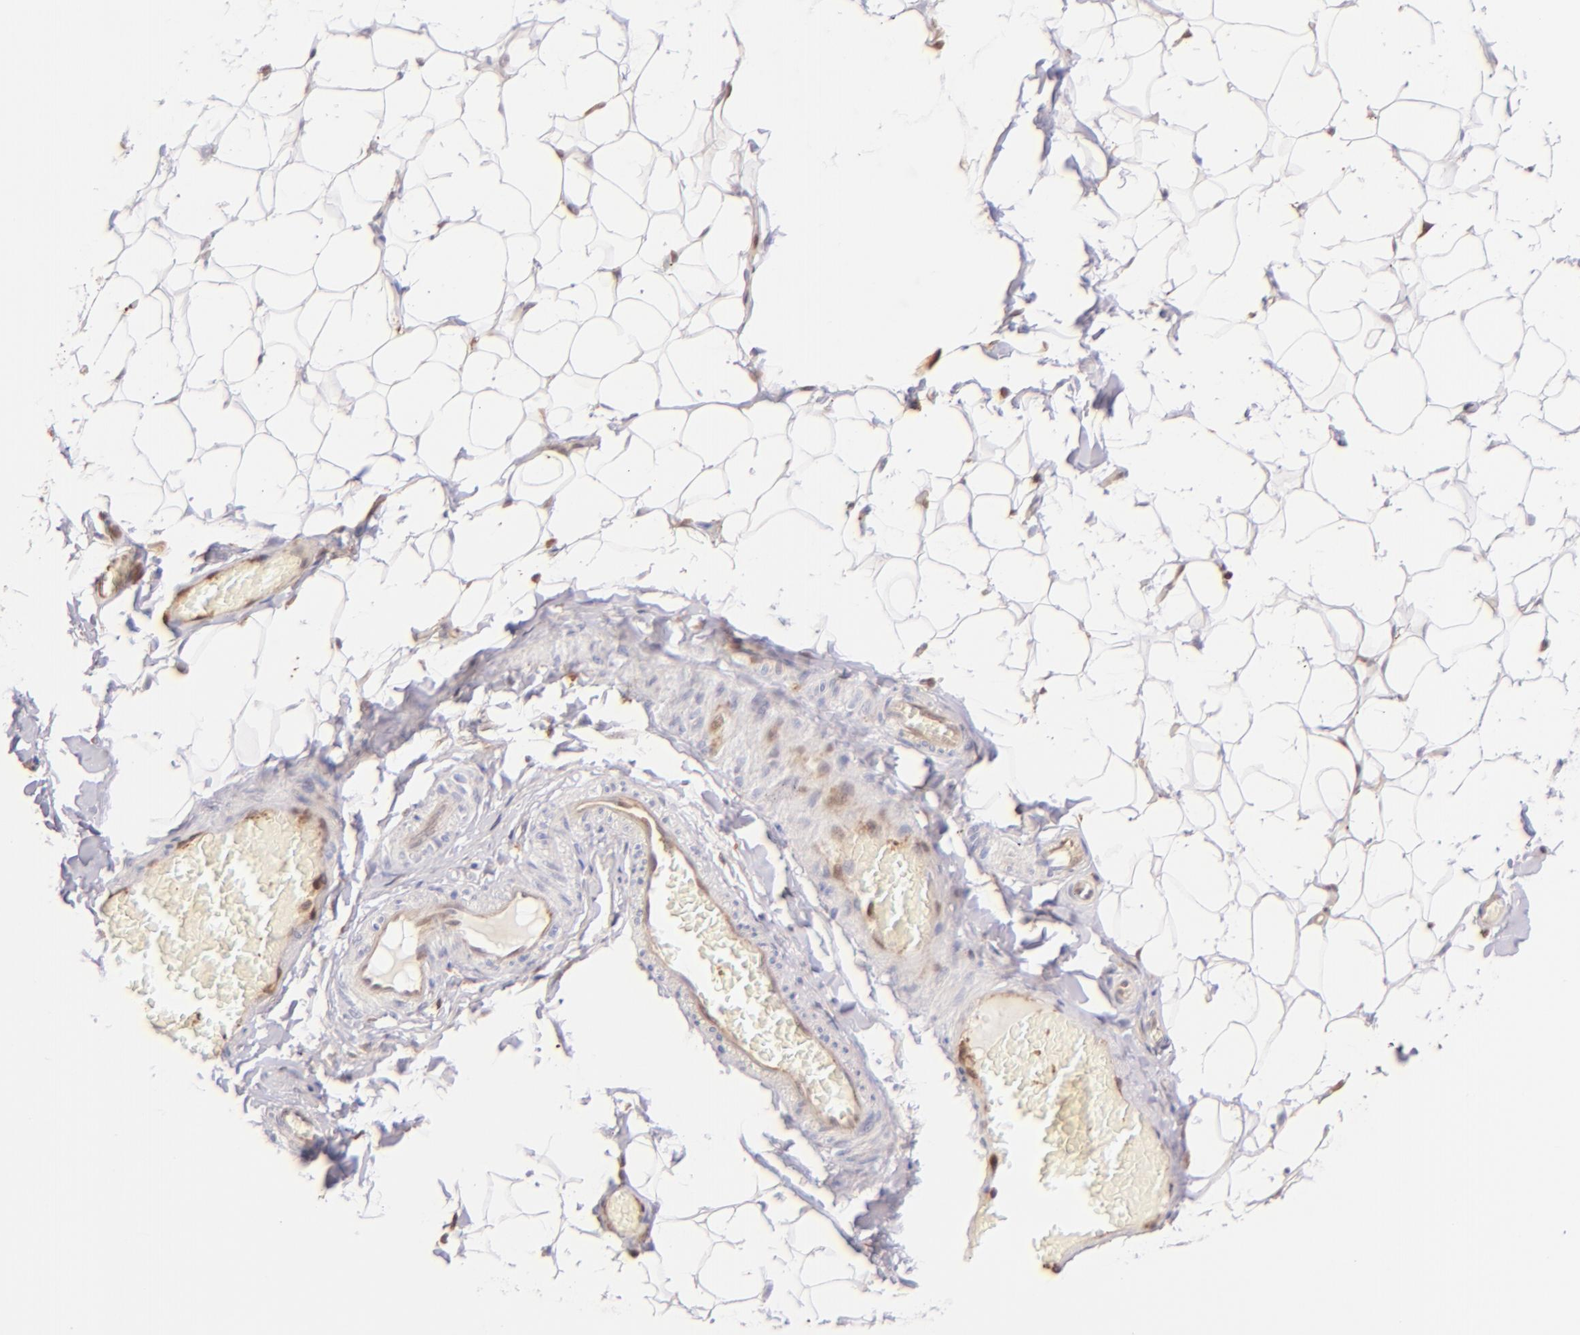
{"staining": {"intensity": "weak", "quantity": "<25%", "location": "cytoplasmic/membranous"}, "tissue": "adipose tissue", "cell_type": "Adipocytes", "image_type": "normal", "snomed": [{"axis": "morphology", "description": "Normal tissue, NOS"}, {"axis": "topography", "description": "Soft tissue"}], "caption": "Adipocytes show no significant protein positivity in unremarkable adipose tissue.", "gene": "BTK", "patient": {"sex": "male", "age": 26}}